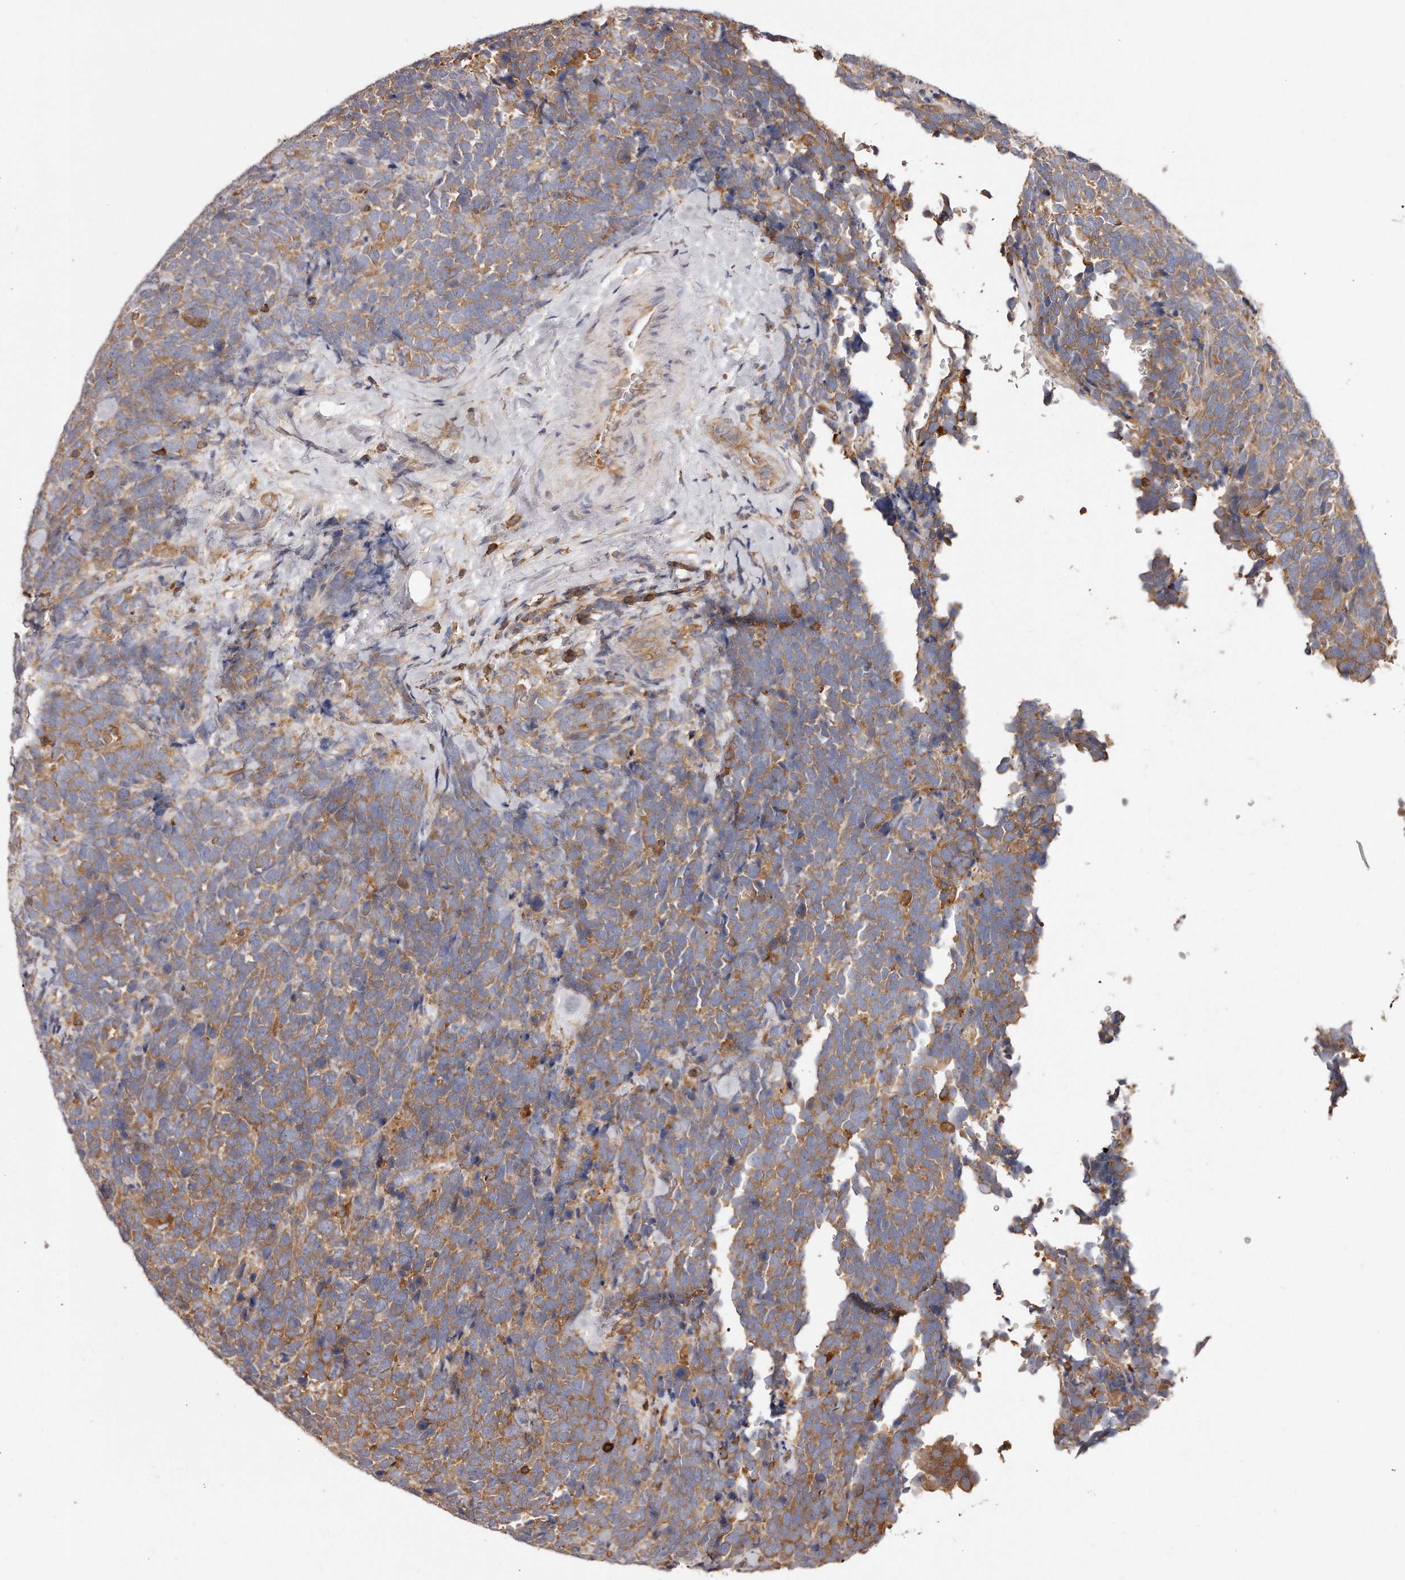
{"staining": {"intensity": "moderate", "quantity": "25%-75%", "location": "cytoplasmic/membranous"}, "tissue": "urothelial cancer", "cell_type": "Tumor cells", "image_type": "cancer", "snomed": [{"axis": "morphology", "description": "Urothelial carcinoma, High grade"}, {"axis": "topography", "description": "Urinary bladder"}], "caption": "Brown immunohistochemical staining in high-grade urothelial carcinoma shows moderate cytoplasmic/membranous positivity in approximately 25%-75% of tumor cells.", "gene": "CAP1", "patient": {"sex": "female", "age": 82}}